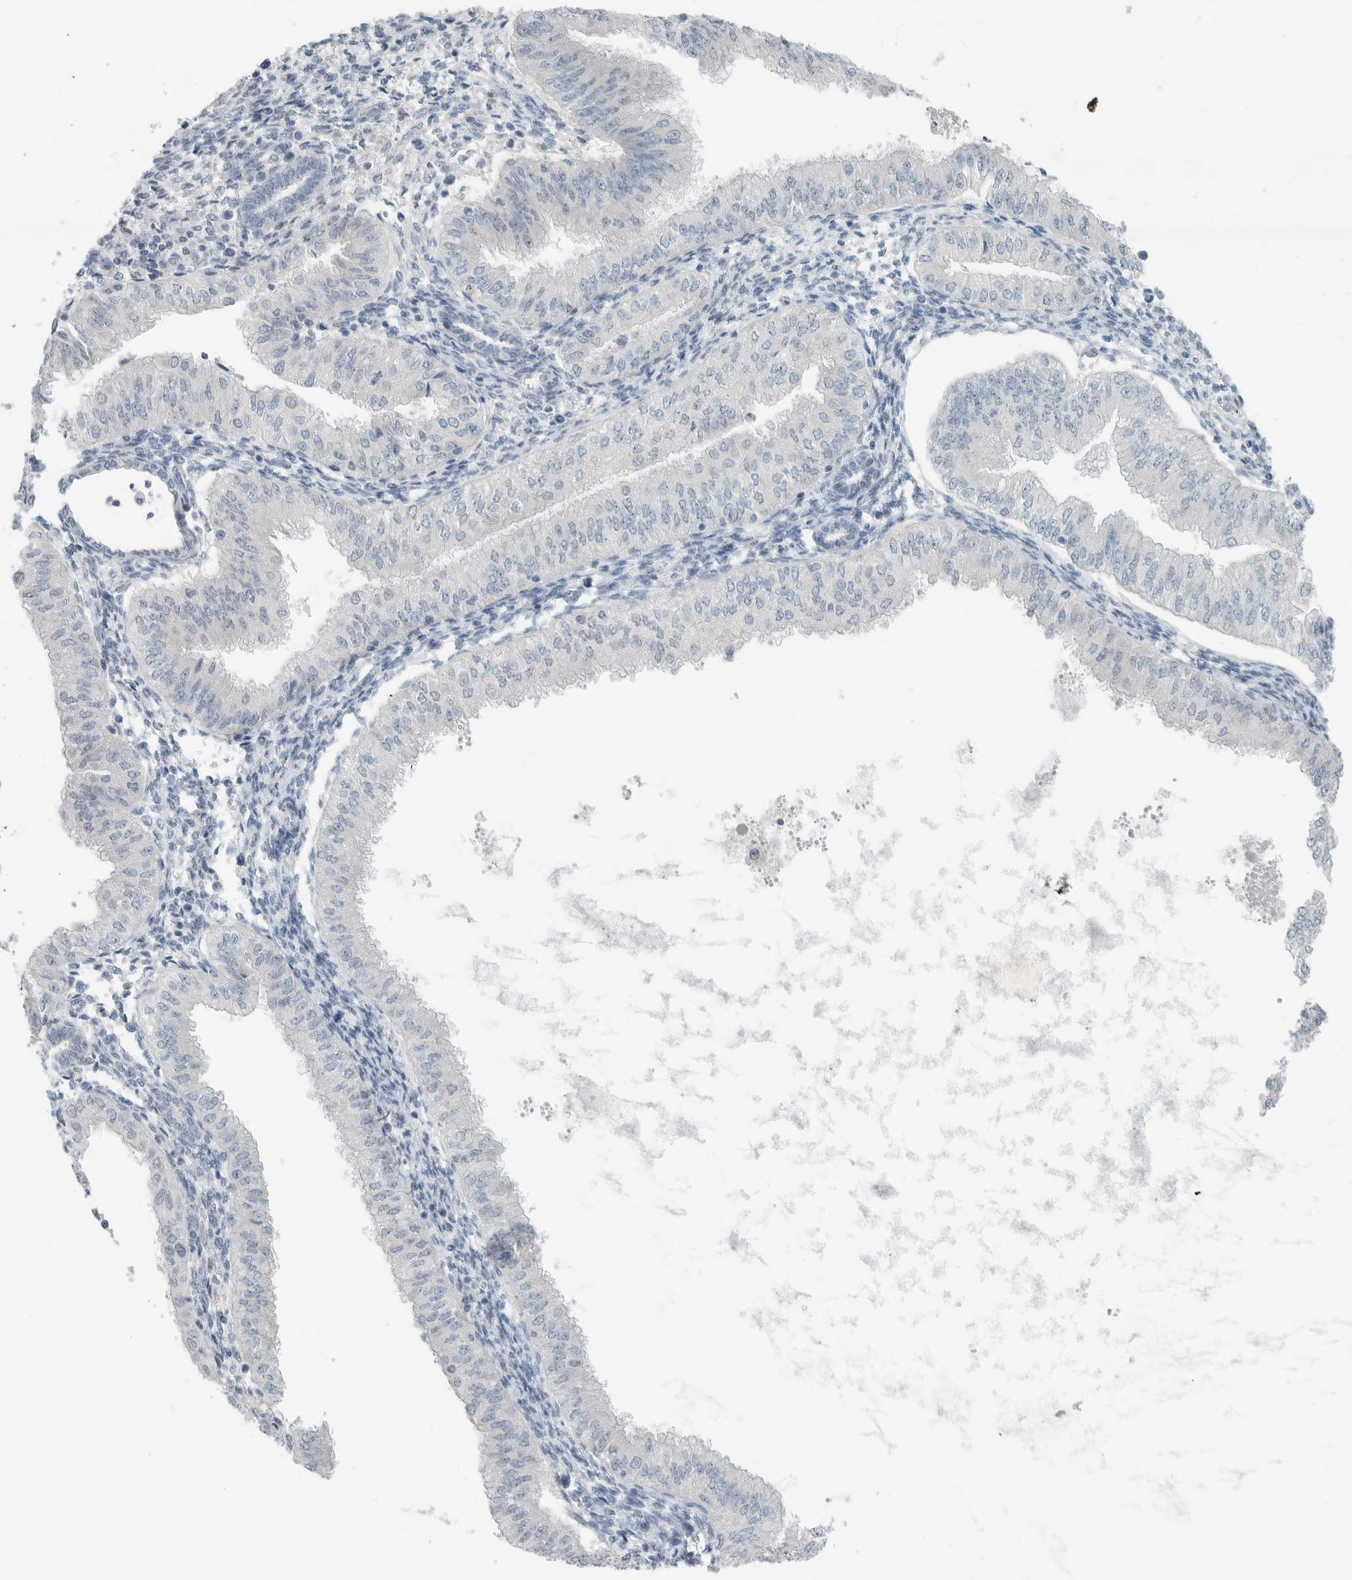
{"staining": {"intensity": "negative", "quantity": "none", "location": "none"}, "tissue": "endometrial cancer", "cell_type": "Tumor cells", "image_type": "cancer", "snomed": [{"axis": "morphology", "description": "Normal tissue, NOS"}, {"axis": "morphology", "description": "Adenocarcinoma, NOS"}, {"axis": "topography", "description": "Endometrium"}], "caption": "Tumor cells are negative for protein expression in human adenocarcinoma (endometrial).", "gene": "TRIT1", "patient": {"sex": "female", "age": 53}}